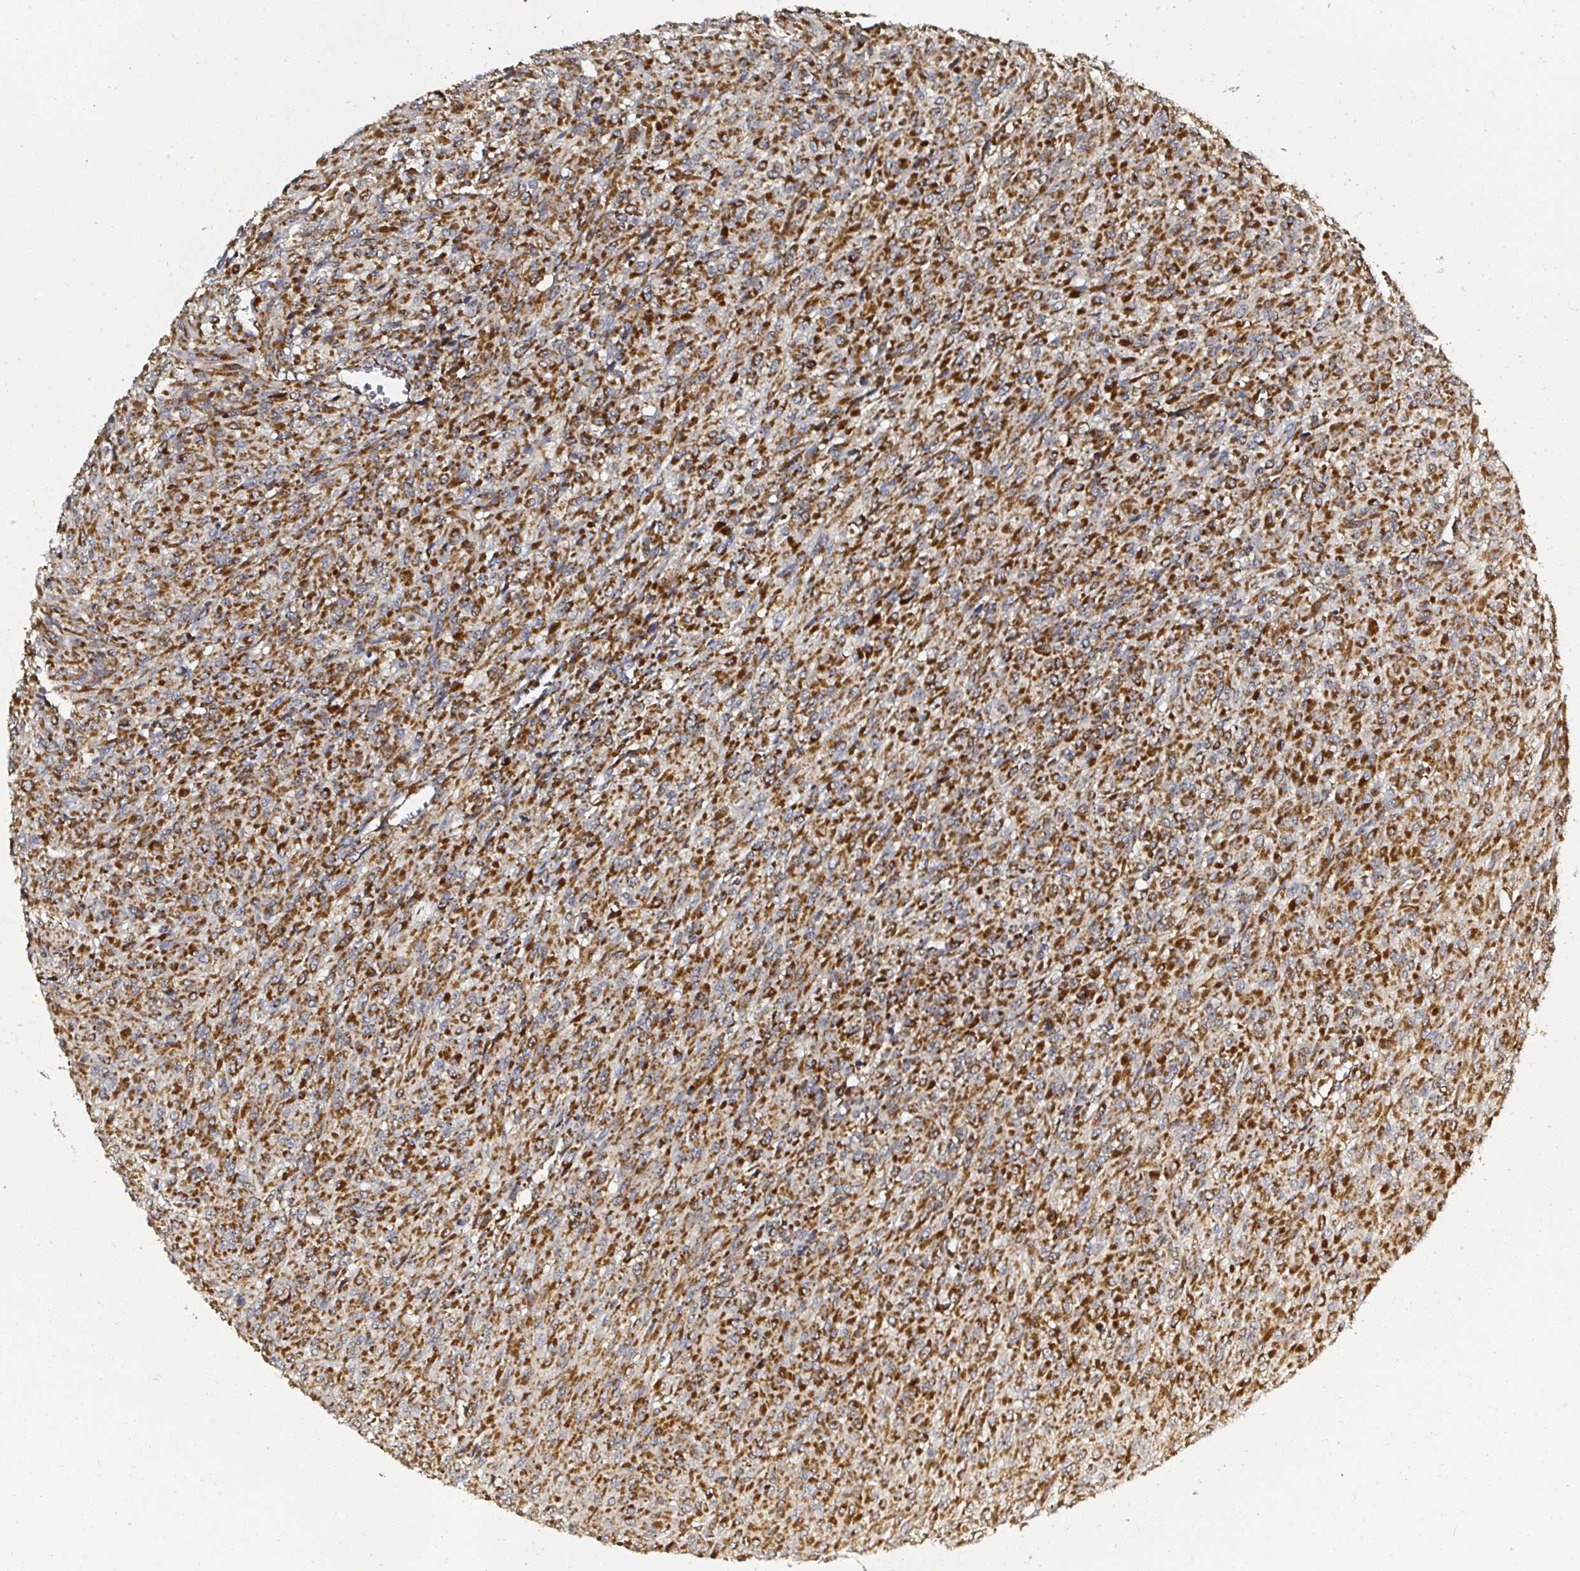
{"staining": {"intensity": "strong", "quantity": ">75%", "location": "cytoplasmic/membranous"}, "tissue": "renal cancer", "cell_type": "Tumor cells", "image_type": "cancer", "snomed": [{"axis": "morphology", "description": "Adenocarcinoma, NOS"}, {"axis": "topography", "description": "Kidney"}], "caption": "Strong cytoplasmic/membranous expression for a protein is appreciated in approximately >75% of tumor cells of renal cancer (adenocarcinoma) using immunohistochemistry.", "gene": "ATAD3B", "patient": {"sex": "male", "age": 58}}